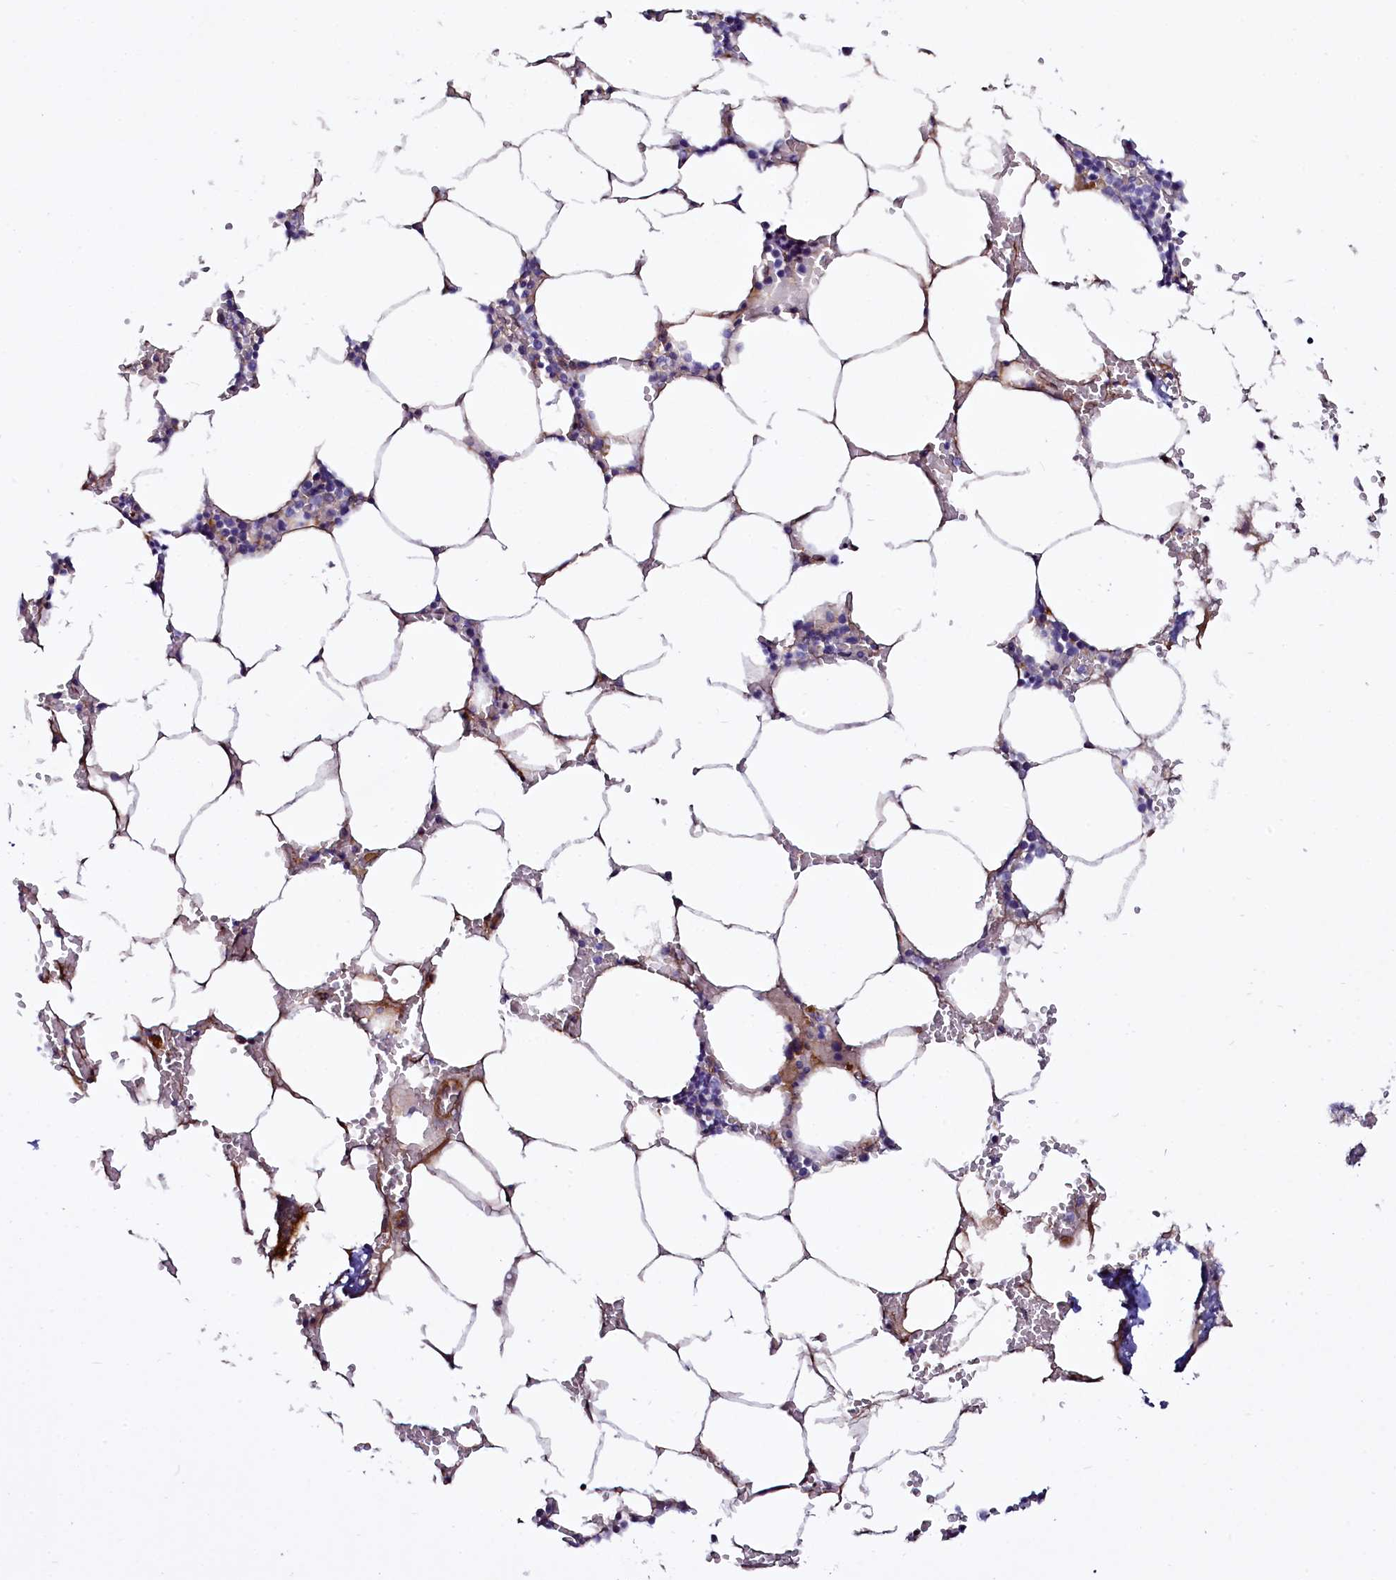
{"staining": {"intensity": "negative", "quantity": "none", "location": "none"}, "tissue": "bone marrow", "cell_type": "Hematopoietic cells", "image_type": "normal", "snomed": [{"axis": "morphology", "description": "Normal tissue, NOS"}, {"axis": "topography", "description": "Bone marrow"}], "caption": "Hematopoietic cells show no significant protein expression in normal bone marrow. (Immunohistochemistry (ihc), brightfield microscopy, high magnification).", "gene": "STXBP1", "patient": {"sex": "male", "age": 70}}